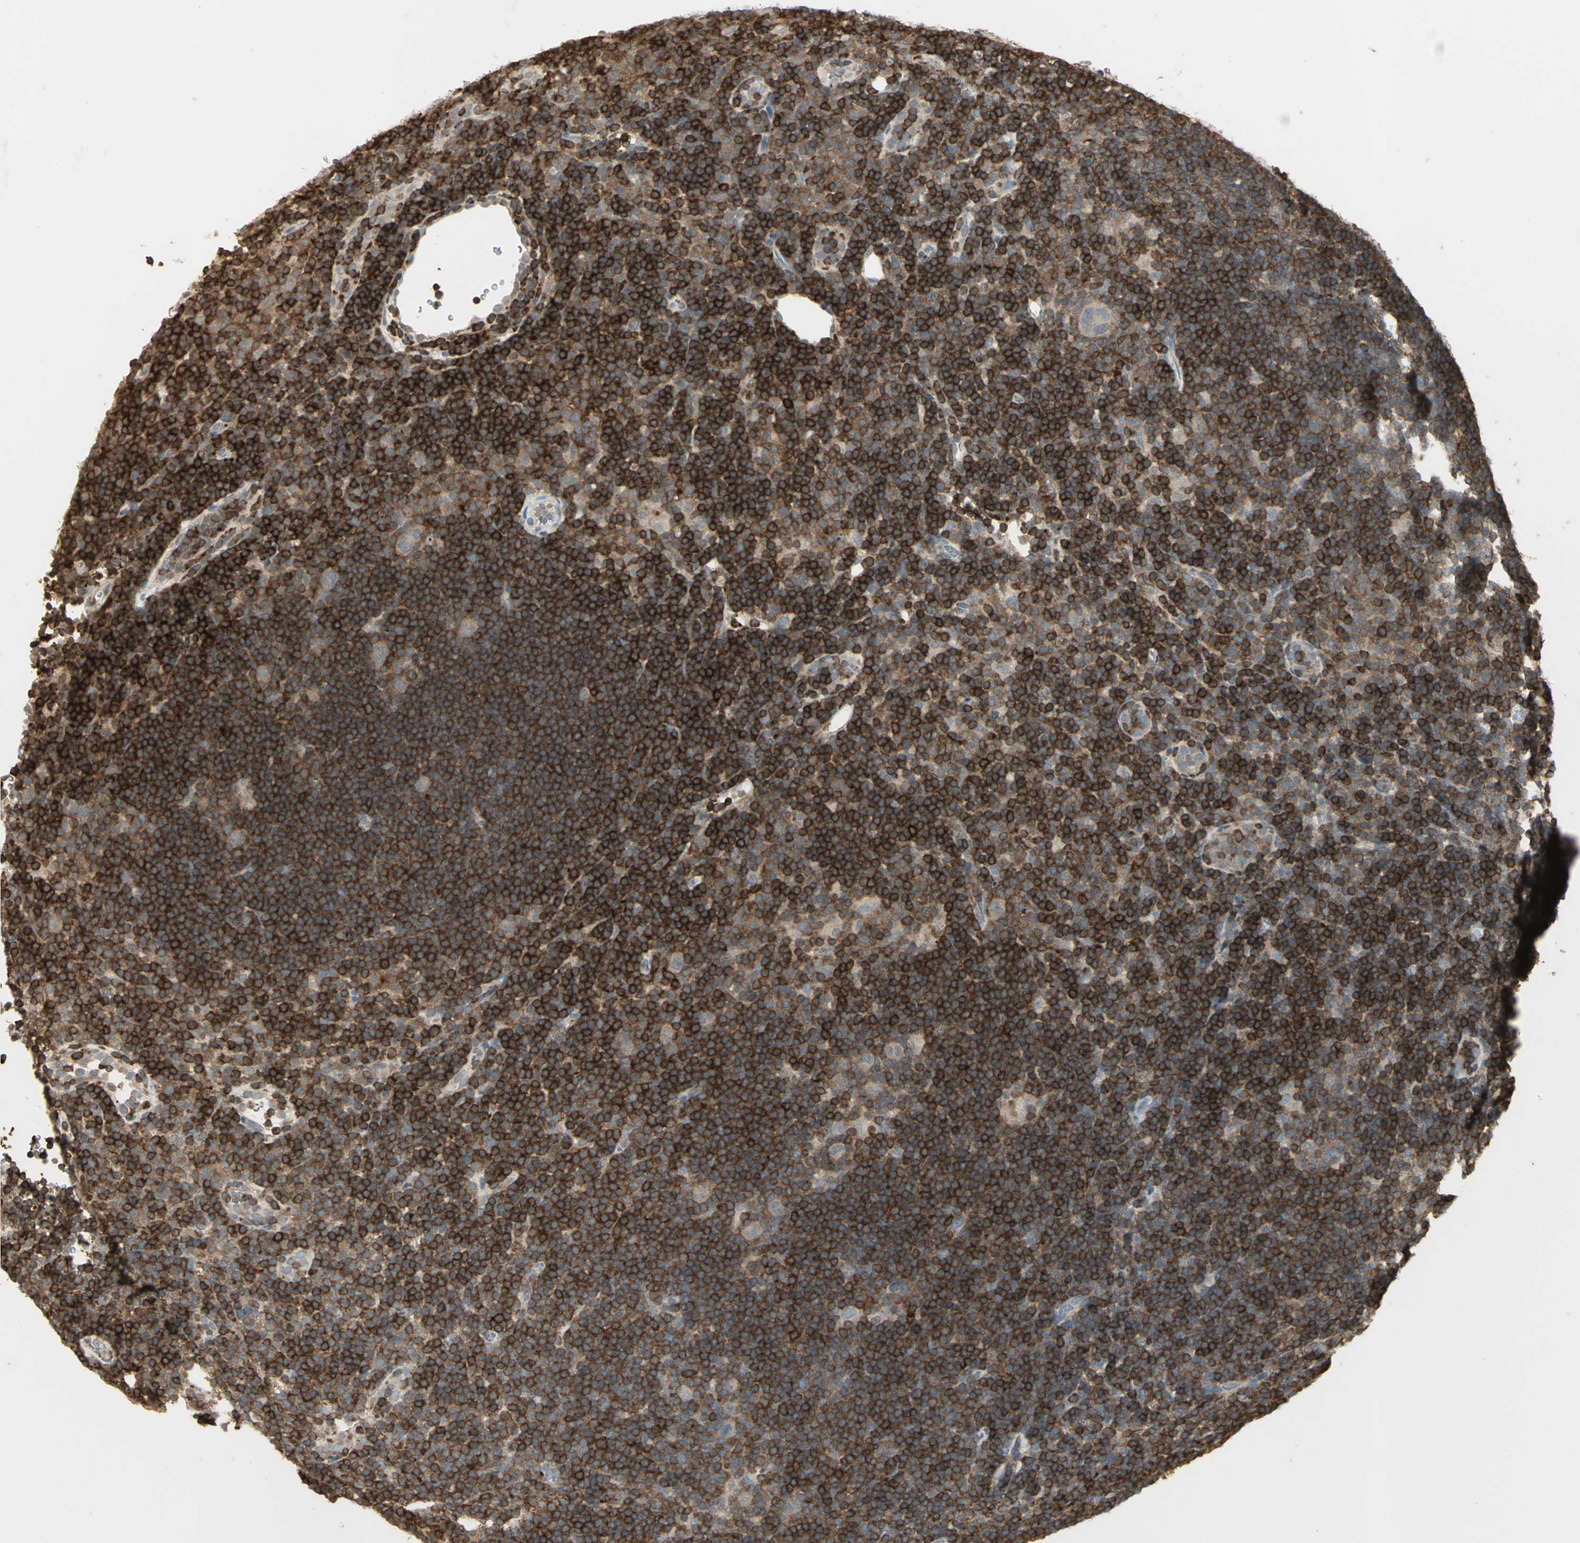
{"staining": {"intensity": "strong", "quantity": ">75%", "location": "cytoplasmic/membranous"}, "tissue": "lymphoma", "cell_type": "Tumor cells", "image_type": "cancer", "snomed": [{"axis": "morphology", "description": "Hodgkin's disease, NOS"}, {"axis": "topography", "description": "Lymph node"}], "caption": "Lymphoma stained with a protein marker demonstrates strong staining in tumor cells.", "gene": "IL16", "patient": {"sex": "female", "age": 57}}